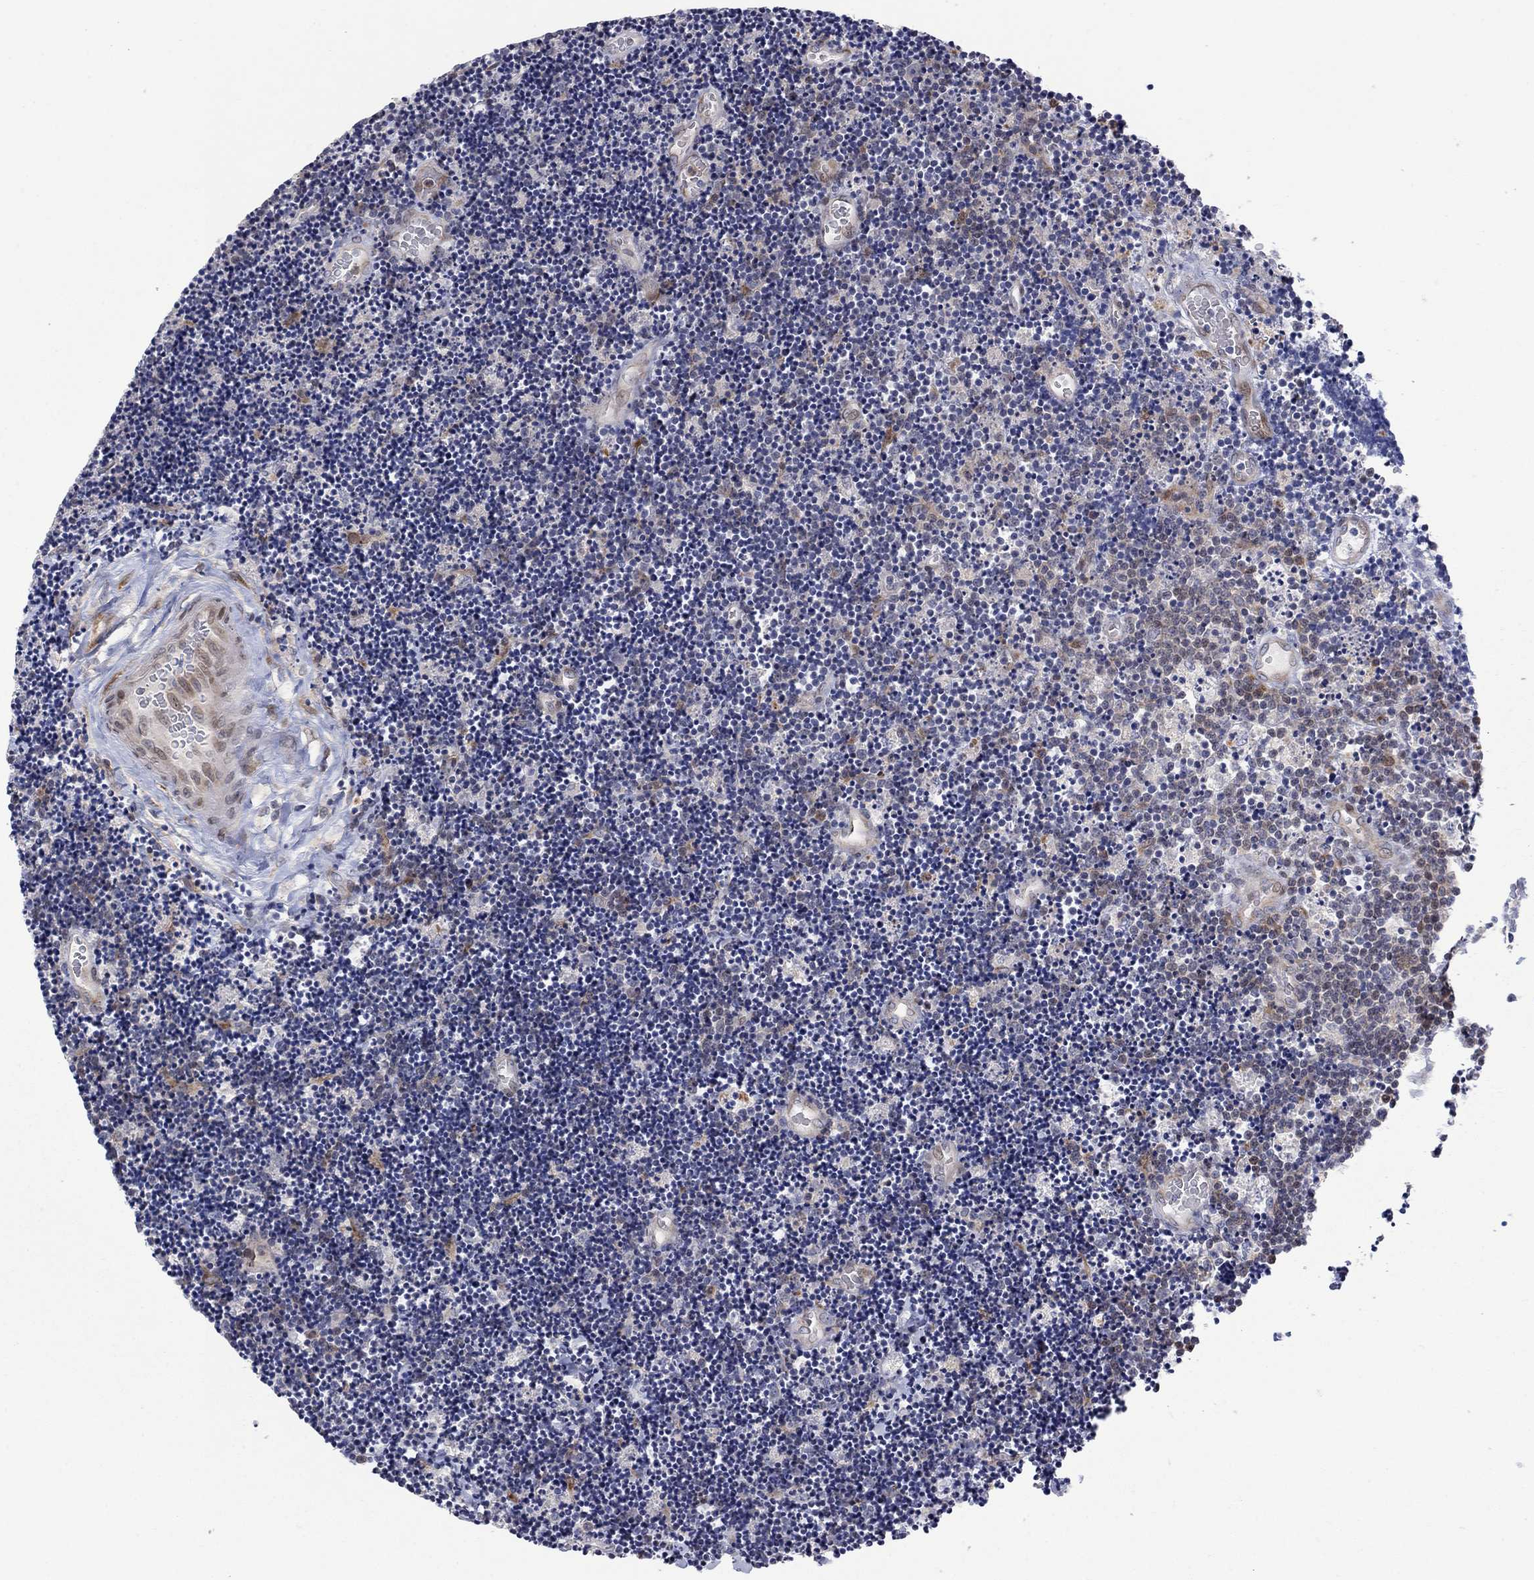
{"staining": {"intensity": "weak", "quantity": "<25%", "location": "cytoplasmic/membranous"}, "tissue": "lymphoma", "cell_type": "Tumor cells", "image_type": "cancer", "snomed": [{"axis": "morphology", "description": "Malignant lymphoma, non-Hodgkin's type, Low grade"}, {"axis": "topography", "description": "Brain"}], "caption": "This image is of low-grade malignant lymphoma, non-Hodgkin's type stained with immunohistochemistry (IHC) to label a protein in brown with the nuclei are counter-stained blue. There is no staining in tumor cells. Brightfield microscopy of IHC stained with DAB (3,3'-diaminobenzidine) (brown) and hematoxylin (blue), captured at high magnification.", "gene": "TTC21B", "patient": {"sex": "female", "age": 66}}